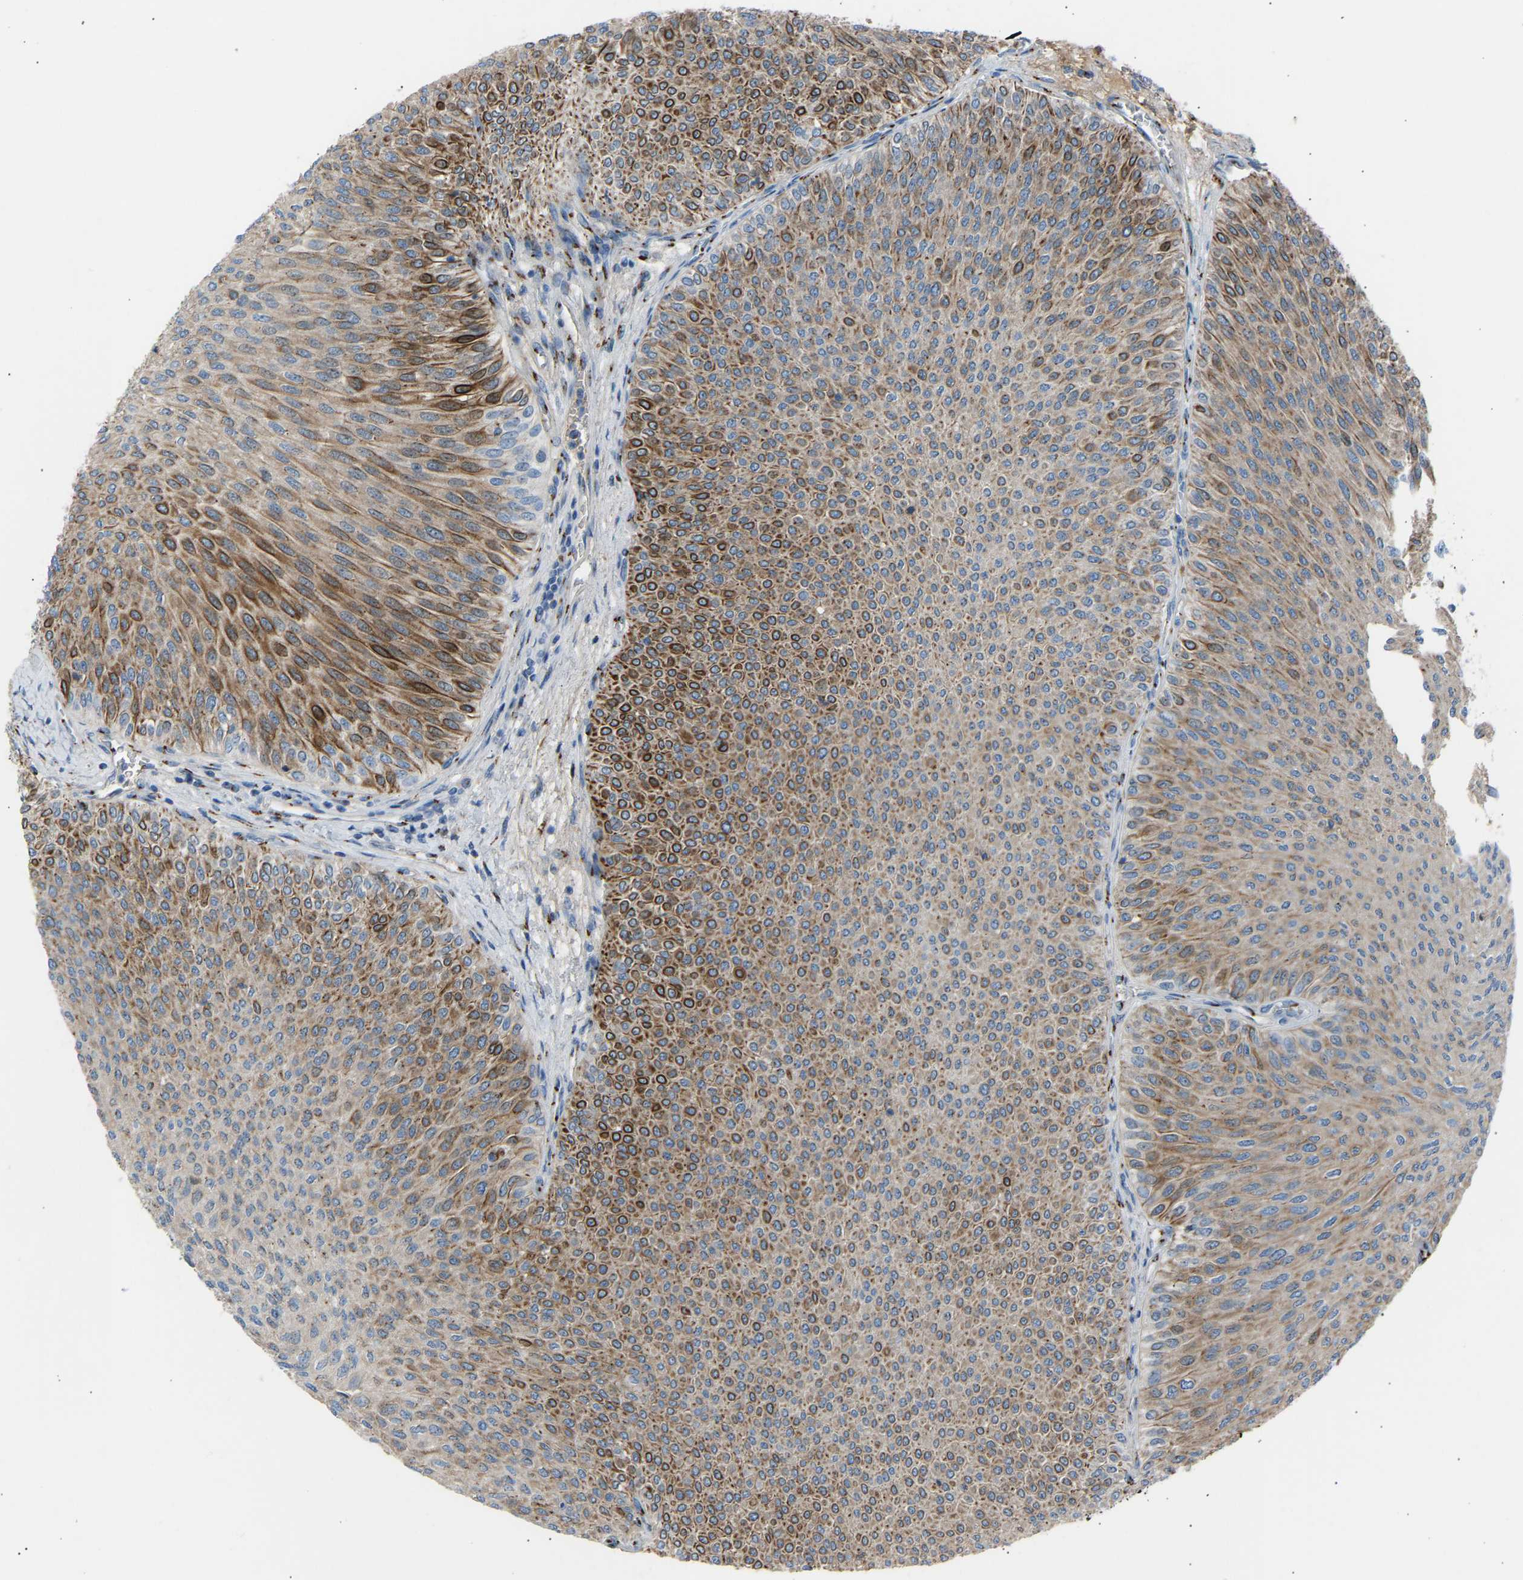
{"staining": {"intensity": "moderate", "quantity": ">75%", "location": "cytoplasmic/membranous"}, "tissue": "urothelial cancer", "cell_type": "Tumor cells", "image_type": "cancer", "snomed": [{"axis": "morphology", "description": "Urothelial carcinoma, Low grade"}, {"axis": "topography", "description": "Urinary bladder"}], "caption": "IHC of human urothelial carcinoma (low-grade) reveals medium levels of moderate cytoplasmic/membranous staining in approximately >75% of tumor cells.", "gene": "CYREN", "patient": {"sex": "male", "age": 78}}